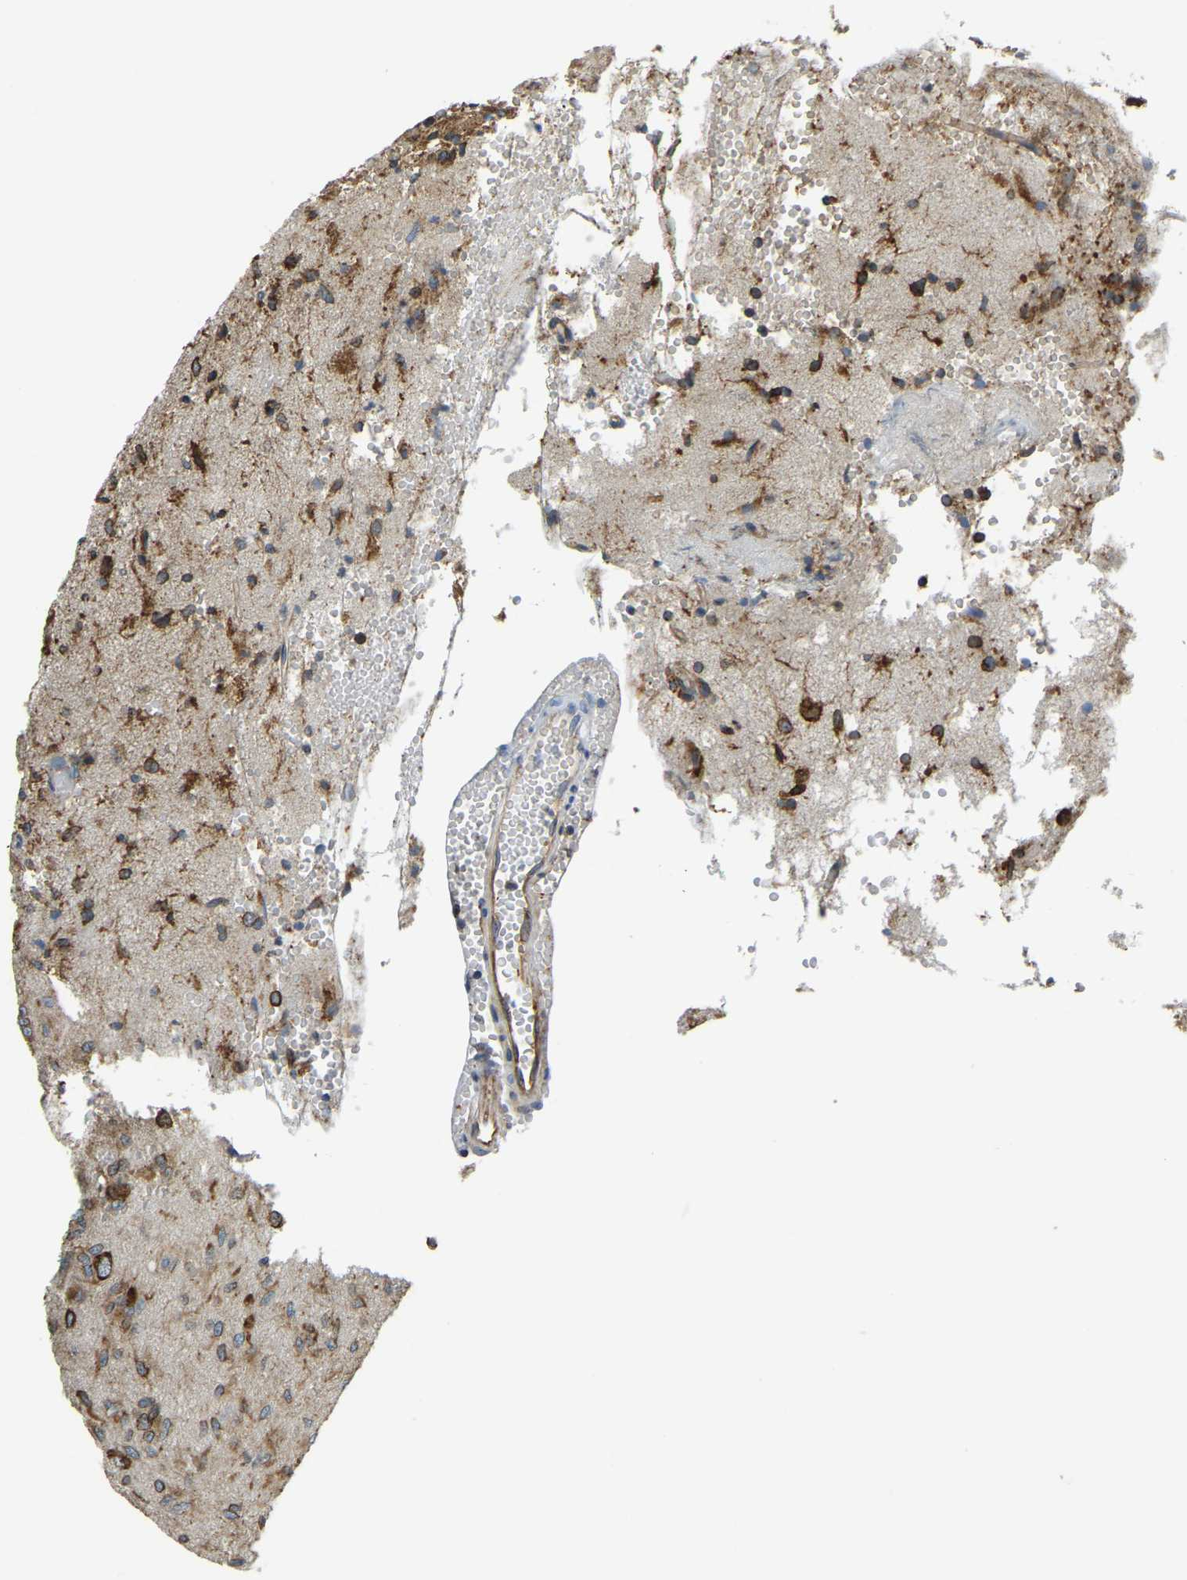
{"staining": {"intensity": "moderate", "quantity": ">75%", "location": "cytoplasmic/membranous"}, "tissue": "glioma", "cell_type": "Tumor cells", "image_type": "cancer", "snomed": [{"axis": "morphology", "description": "Glioma, malignant, High grade"}, {"axis": "topography", "description": "Brain"}], "caption": "Glioma was stained to show a protein in brown. There is medium levels of moderate cytoplasmic/membranous positivity in about >75% of tumor cells.", "gene": "RNF115", "patient": {"sex": "female", "age": 59}}